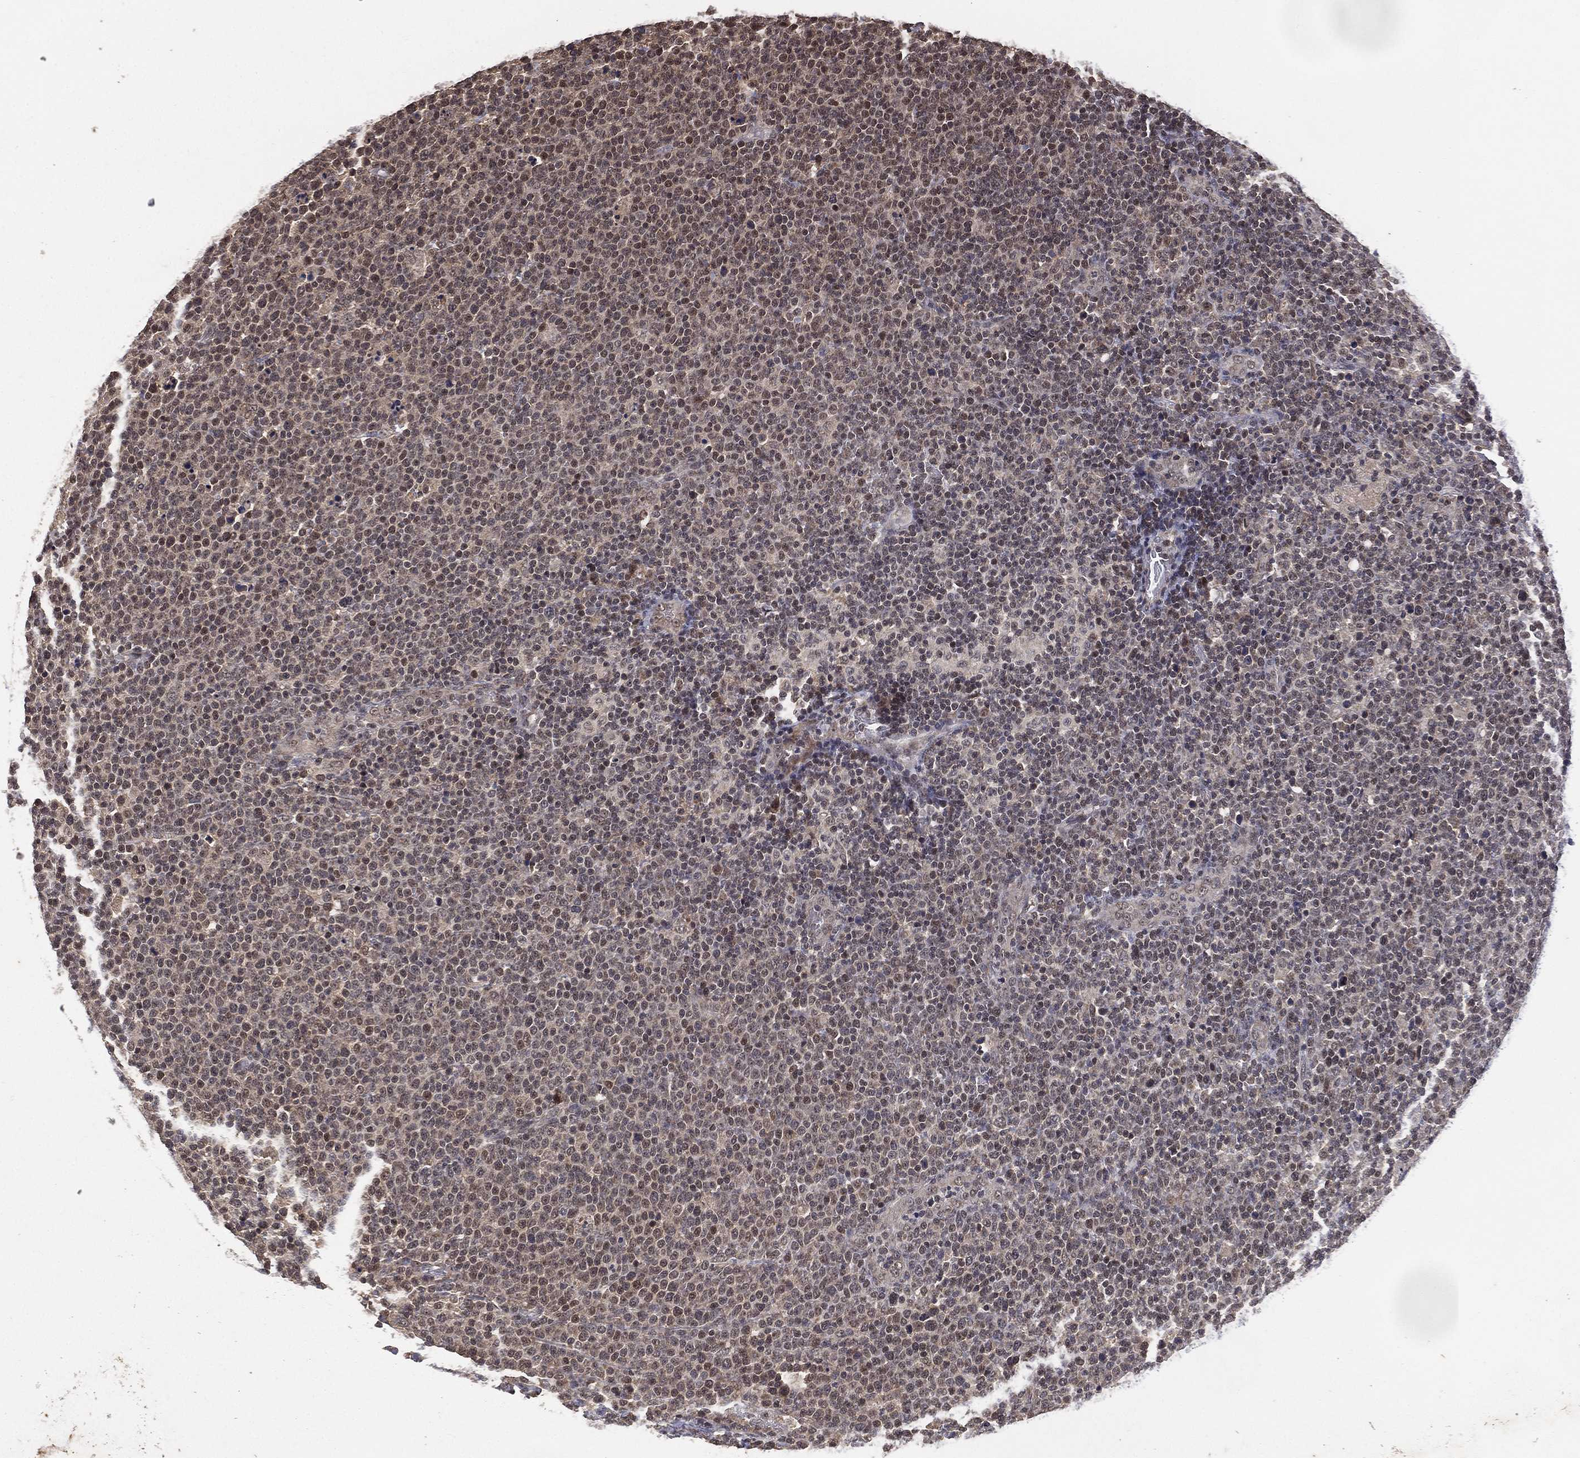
{"staining": {"intensity": "weak", "quantity": "25%-75%", "location": "cytoplasmic/membranous,nuclear"}, "tissue": "lymphoma", "cell_type": "Tumor cells", "image_type": "cancer", "snomed": [{"axis": "morphology", "description": "Malignant lymphoma, non-Hodgkin's type, High grade"}, {"axis": "topography", "description": "Lymph node"}], "caption": "Immunohistochemistry (IHC) histopathology image of neoplastic tissue: human lymphoma stained using IHC displays low levels of weak protein expression localized specifically in the cytoplasmic/membranous and nuclear of tumor cells, appearing as a cytoplasmic/membranous and nuclear brown color.", "gene": "NELFCD", "patient": {"sex": "male", "age": 61}}